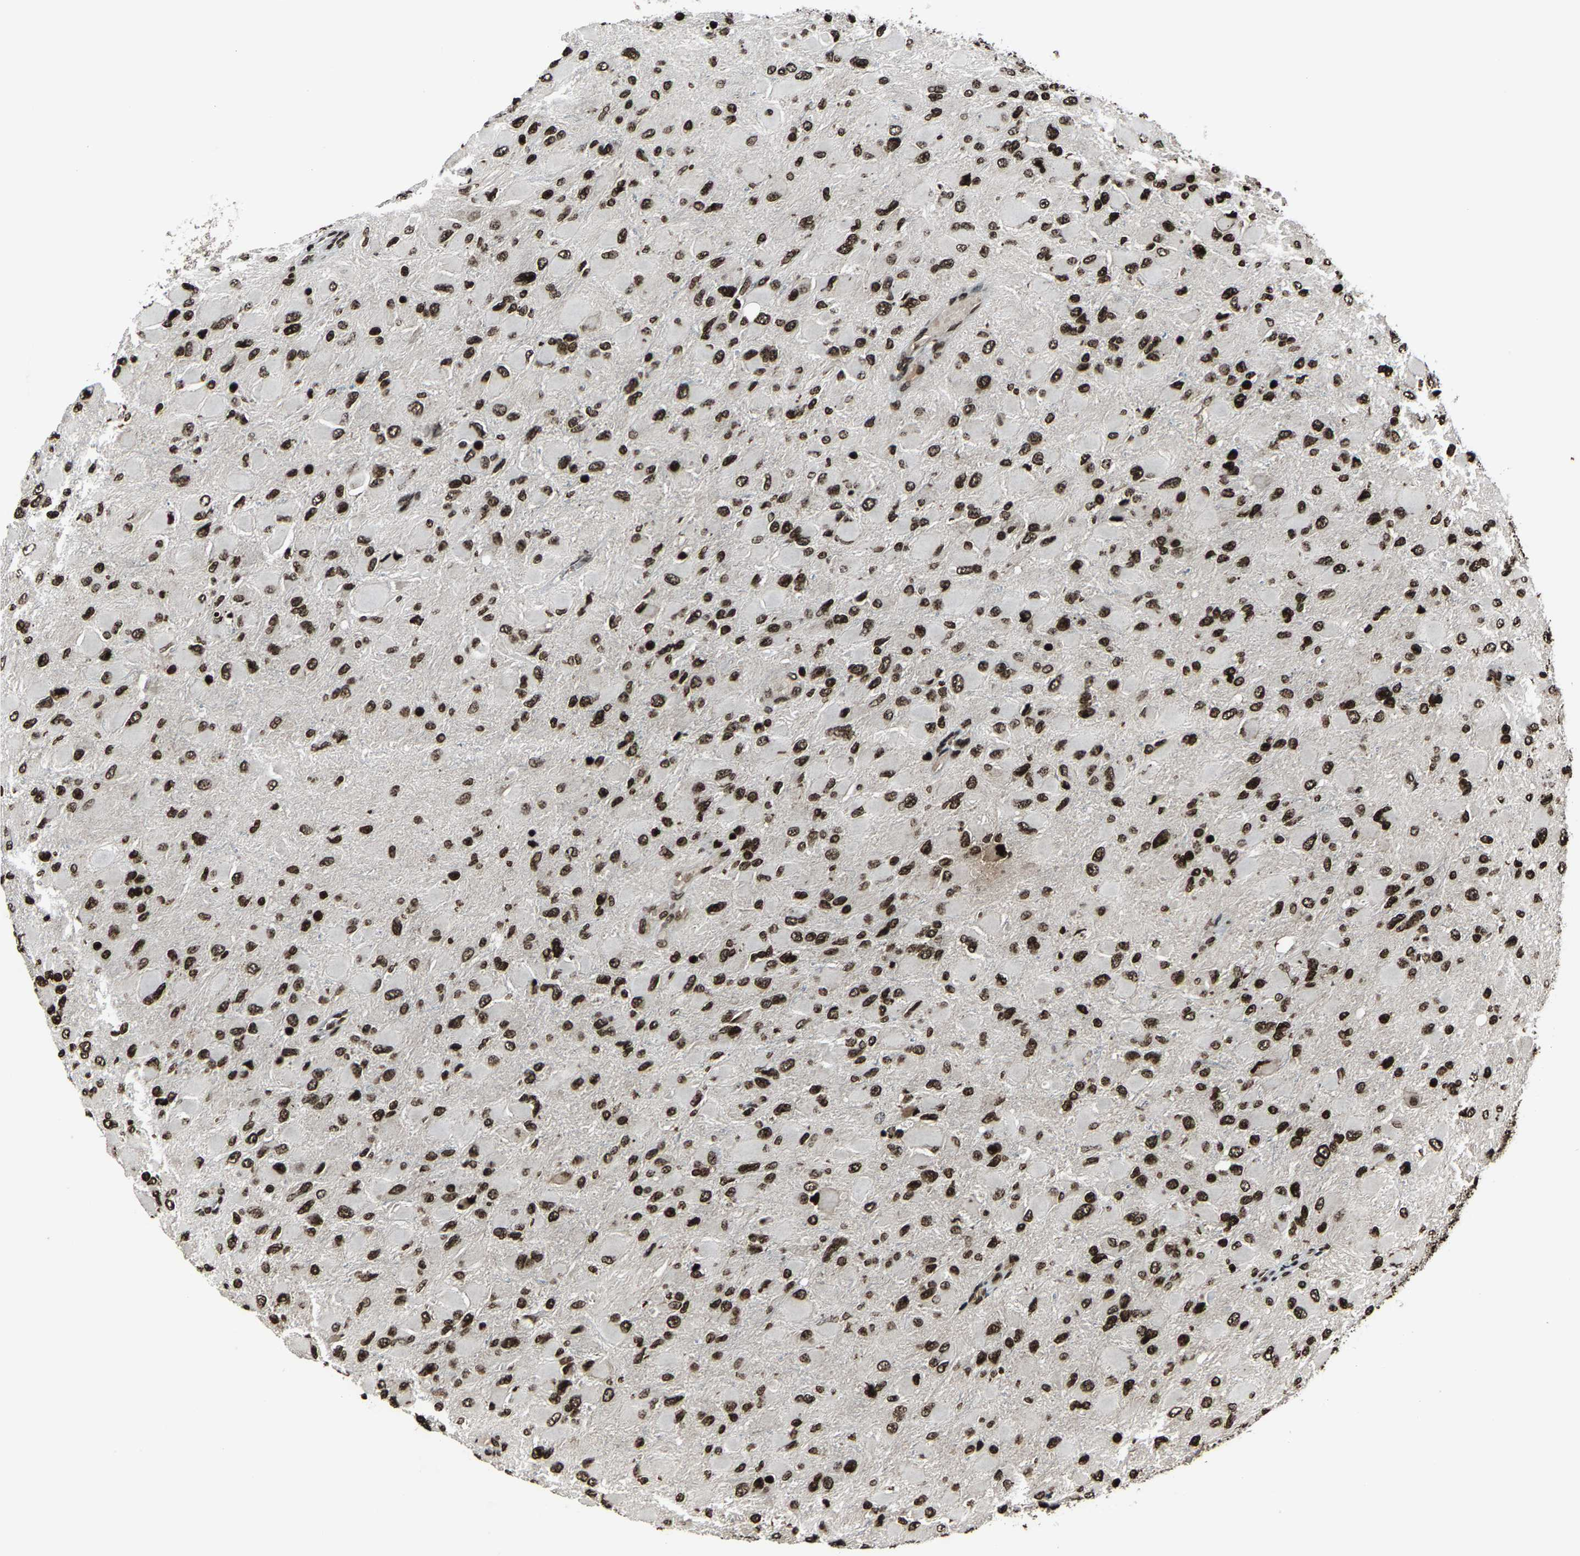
{"staining": {"intensity": "strong", "quantity": ">75%", "location": "nuclear"}, "tissue": "glioma", "cell_type": "Tumor cells", "image_type": "cancer", "snomed": [{"axis": "morphology", "description": "Glioma, malignant, High grade"}, {"axis": "topography", "description": "Cerebral cortex"}], "caption": "Human glioma stained with a brown dye reveals strong nuclear positive staining in approximately >75% of tumor cells.", "gene": "H4C1", "patient": {"sex": "female", "age": 36}}